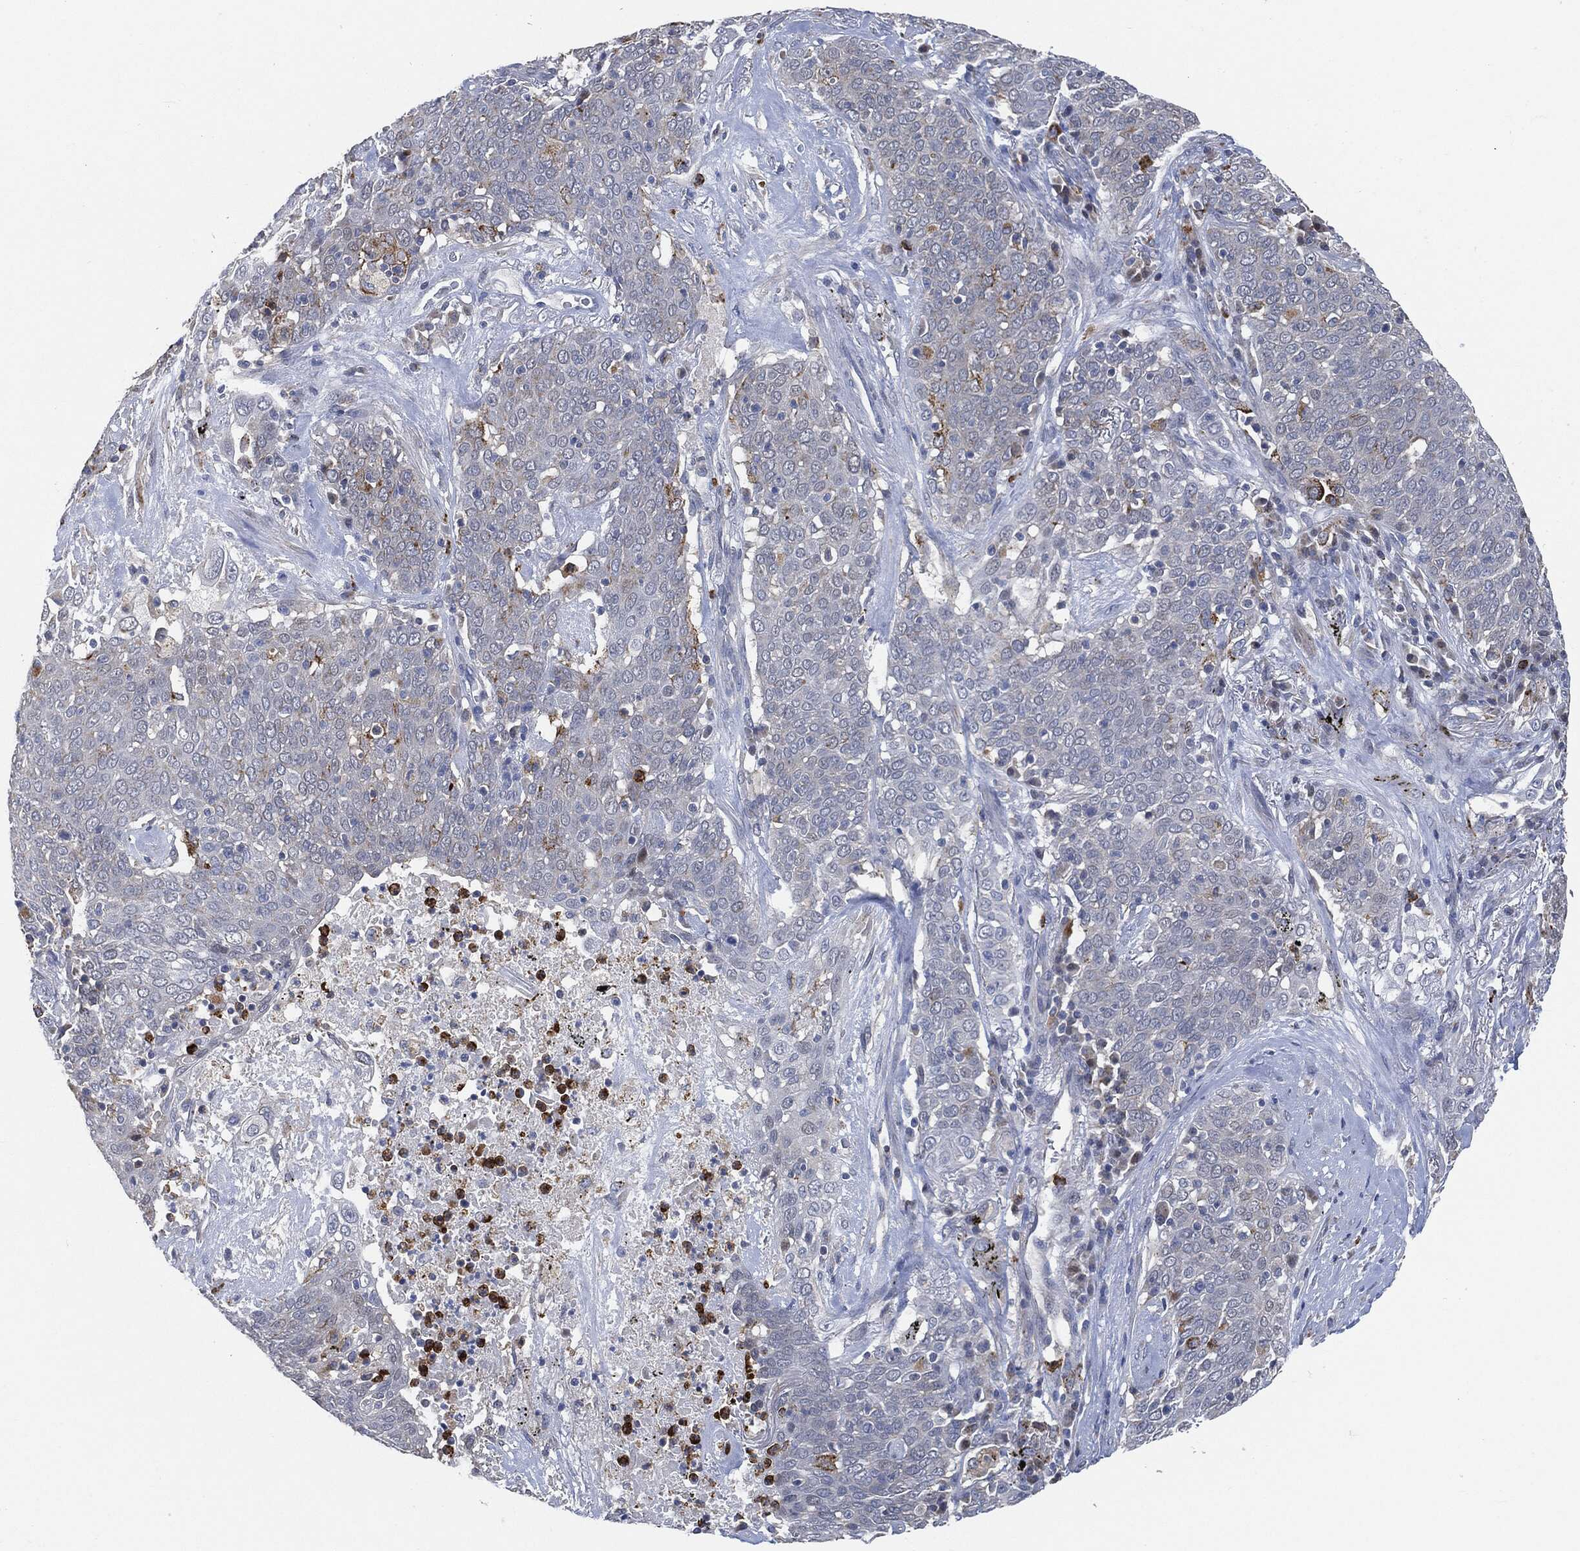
{"staining": {"intensity": "negative", "quantity": "none", "location": "none"}, "tissue": "lung cancer", "cell_type": "Tumor cells", "image_type": "cancer", "snomed": [{"axis": "morphology", "description": "Squamous cell carcinoma, NOS"}, {"axis": "topography", "description": "Lung"}], "caption": "DAB immunohistochemical staining of human lung cancer shows no significant expression in tumor cells. Nuclei are stained in blue.", "gene": "VSIG4", "patient": {"sex": "male", "age": 82}}